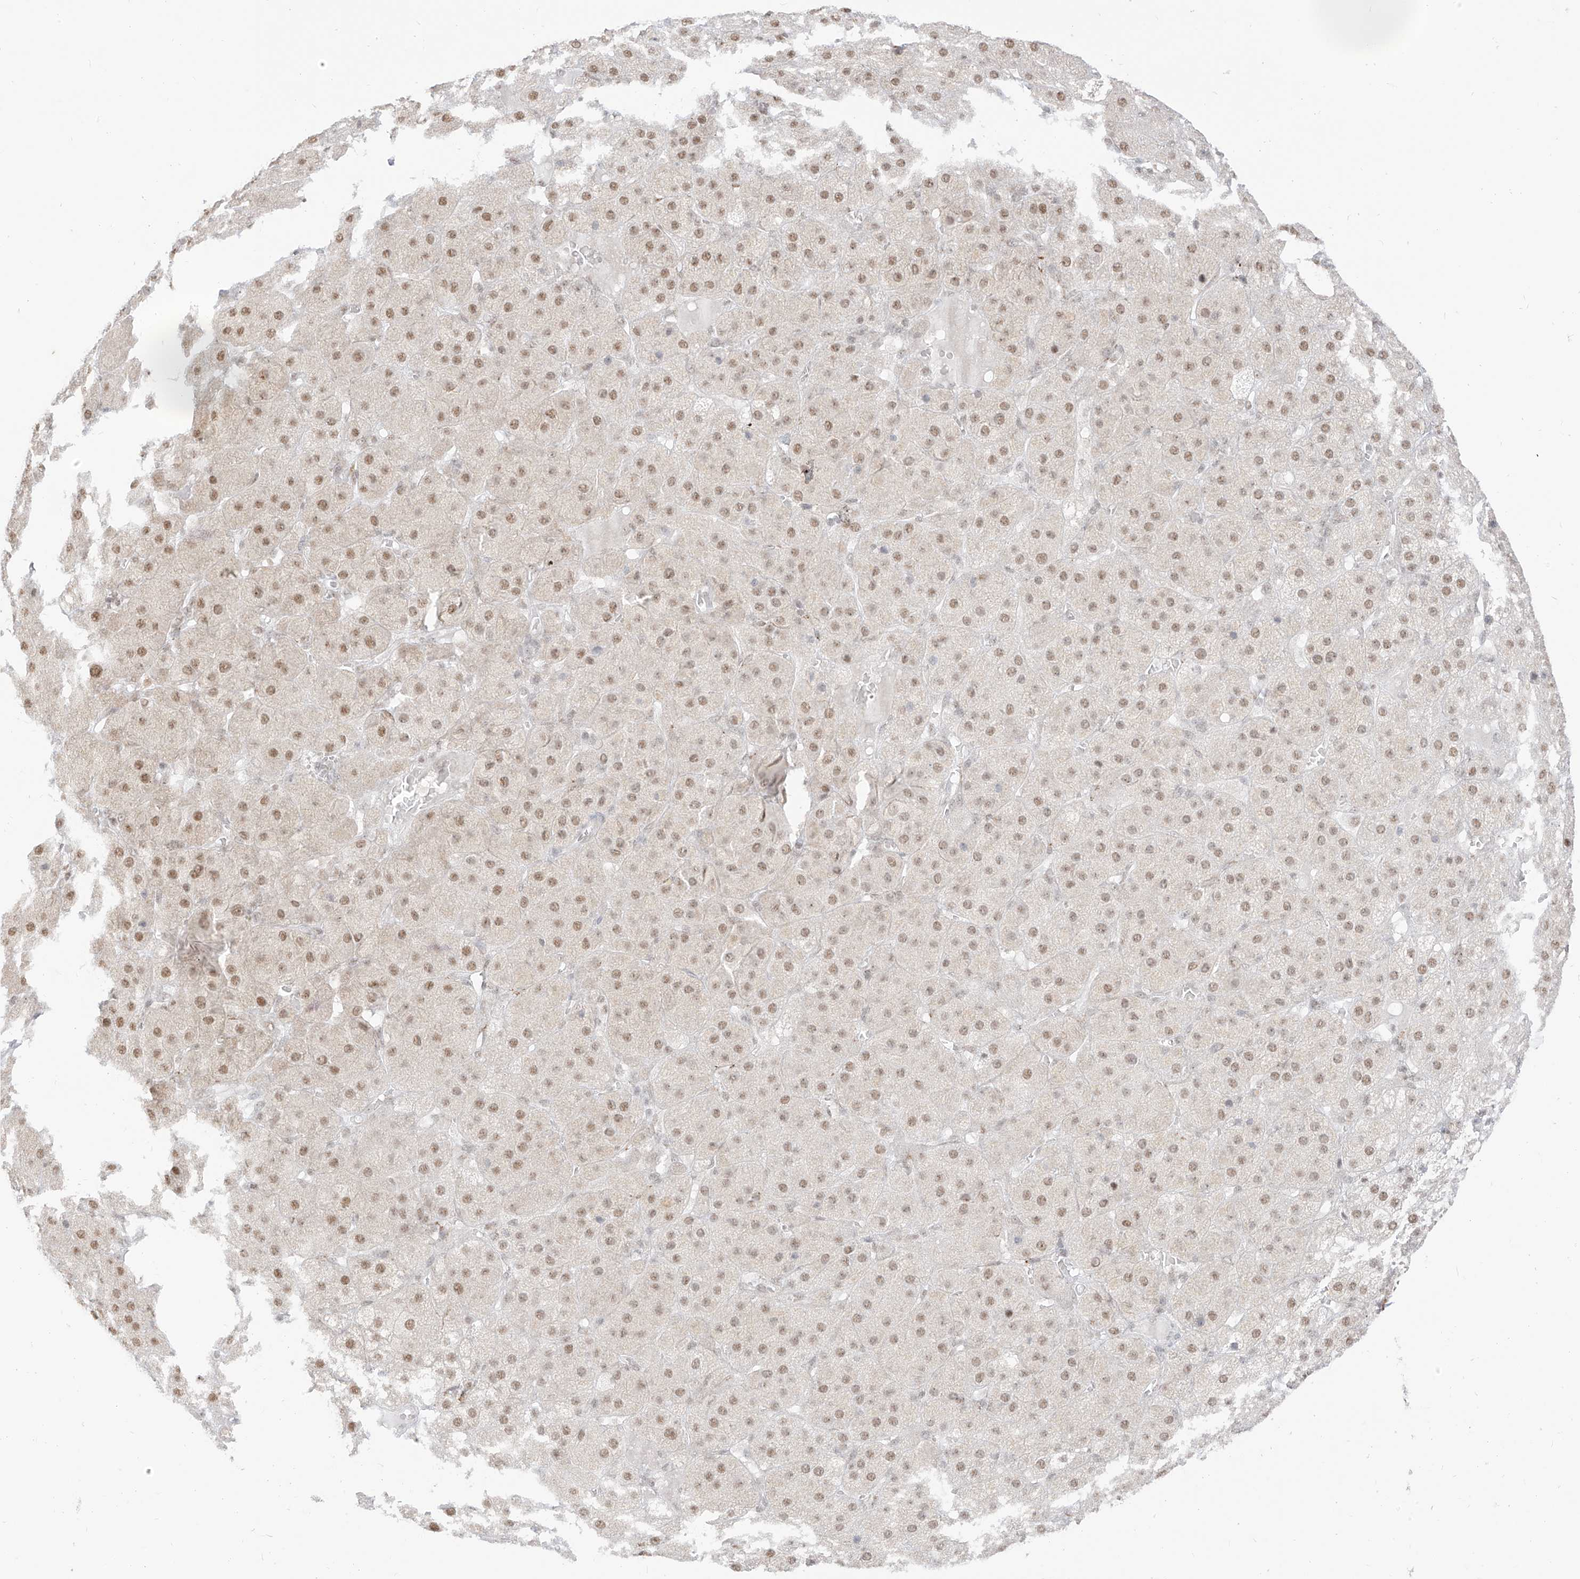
{"staining": {"intensity": "moderate", "quantity": "25%-75%", "location": "nuclear"}, "tissue": "adrenal gland", "cell_type": "Glandular cells", "image_type": "normal", "snomed": [{"axis": "morphology", "description": "Normal tissue, NOS"}, {"axis": "topography", "description": "Adrenal gland"}], "caption": "The image reveals staining of benign adrenal gland, revealing moderate nuclear protein staining (brown color) within glandular cells.", "gene": "SUPT5H", "patient": {"sex": "female", "age": 57}}